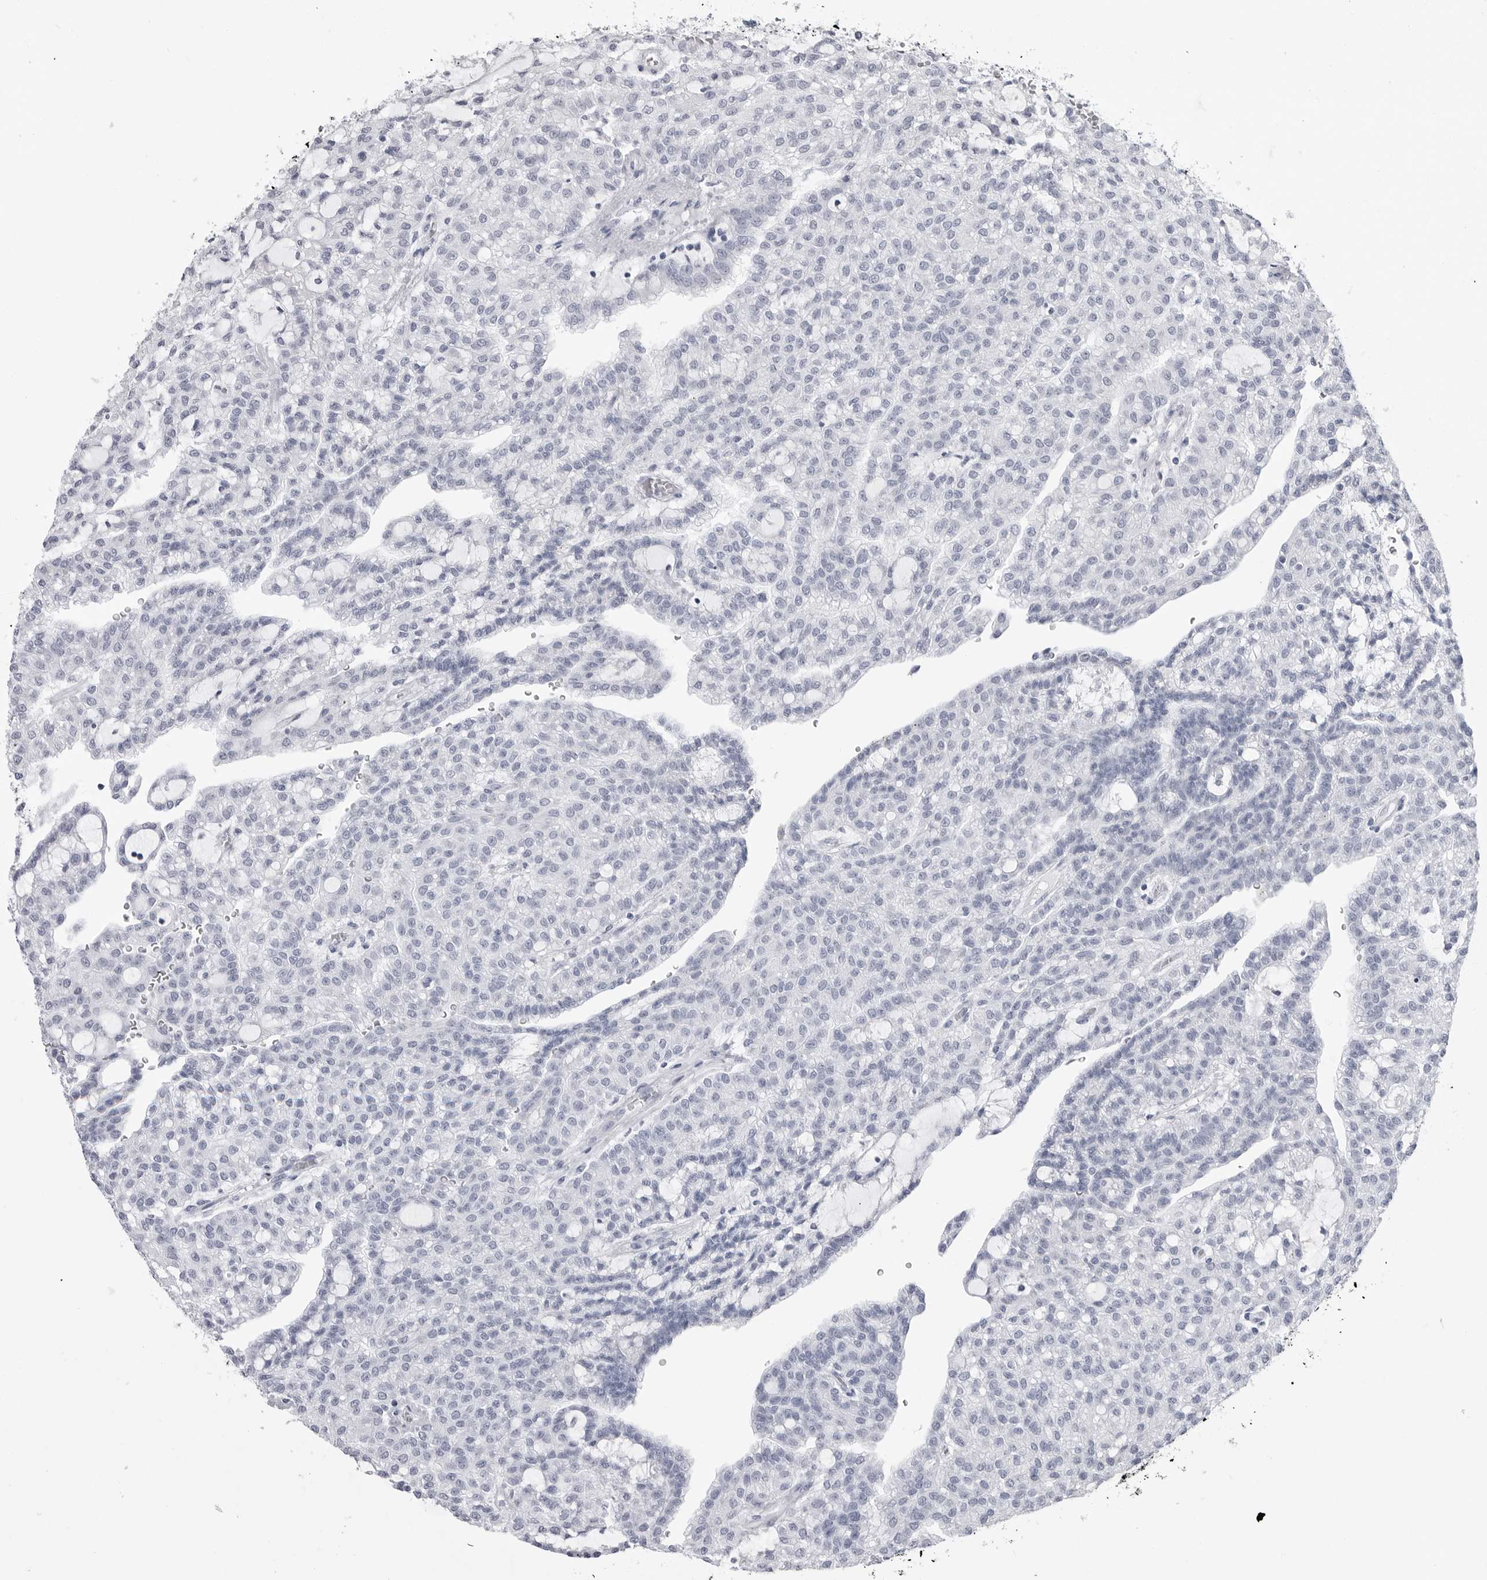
{"staining": {"intensity": "negative", "quantity": "none", "location": "none"}, "tissue": "renal cancer", "cell_type": "Tumor cells", "image_type": "cancer", "snomed": [{"axis": "morphology", "description": "Adenocarcinoma, NOS"}, {"axis": "topography", "description": "Kidney"}], "caption": "Adenocarcinoma (renal) was stained to show a protein in brown. There is no significant positivity in tumor cells.", "gene": "PGA3", "patient": {"sex": "male", "age": 63}}